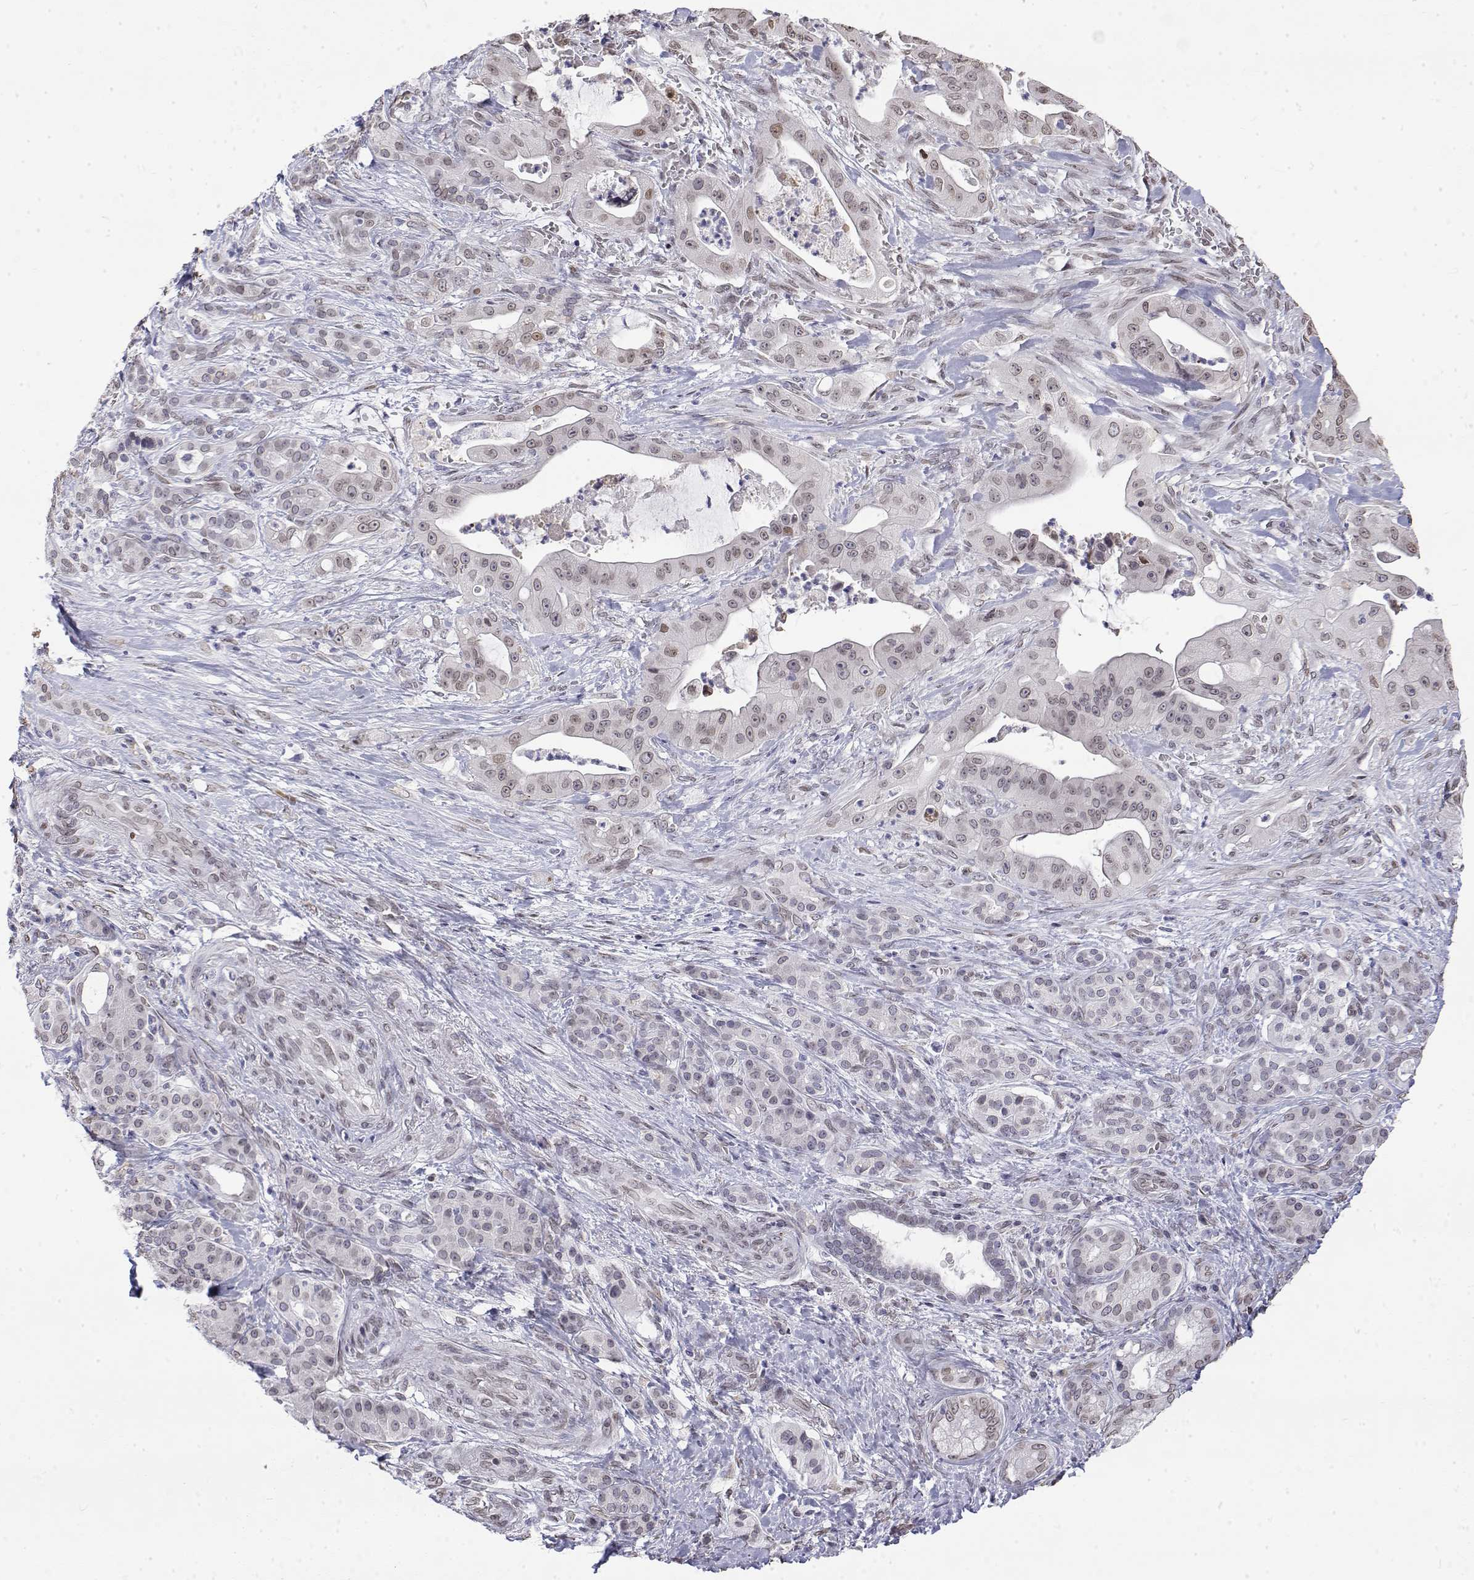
{"staining": {"intensity": "weak", "quantity": ">75%", "location": "nuclear"}, "tissue": "pancreatic cancer", "cell_type": "Tumor cells", "image_type": "cancer", "snomed": [{"axis": "morphology", "description": "Normal tissue, NOS"}, {"axis": "morphology", "description": "Inflammation, NOS"}, {"axis": "morphology", "description": "Adenocarcinoma, NOS"}, {"axis": "topography", "description": "Pancreas"}], "caption": "This is a micrograph of immunohistochemistry (IHC) staining of pancreatic cancer (adenocarcinoma), which shows weak positivity in the nuclear of tumor cells.", "gene": "ZNF532", "patient": {"sex": "male", "age": 57}}